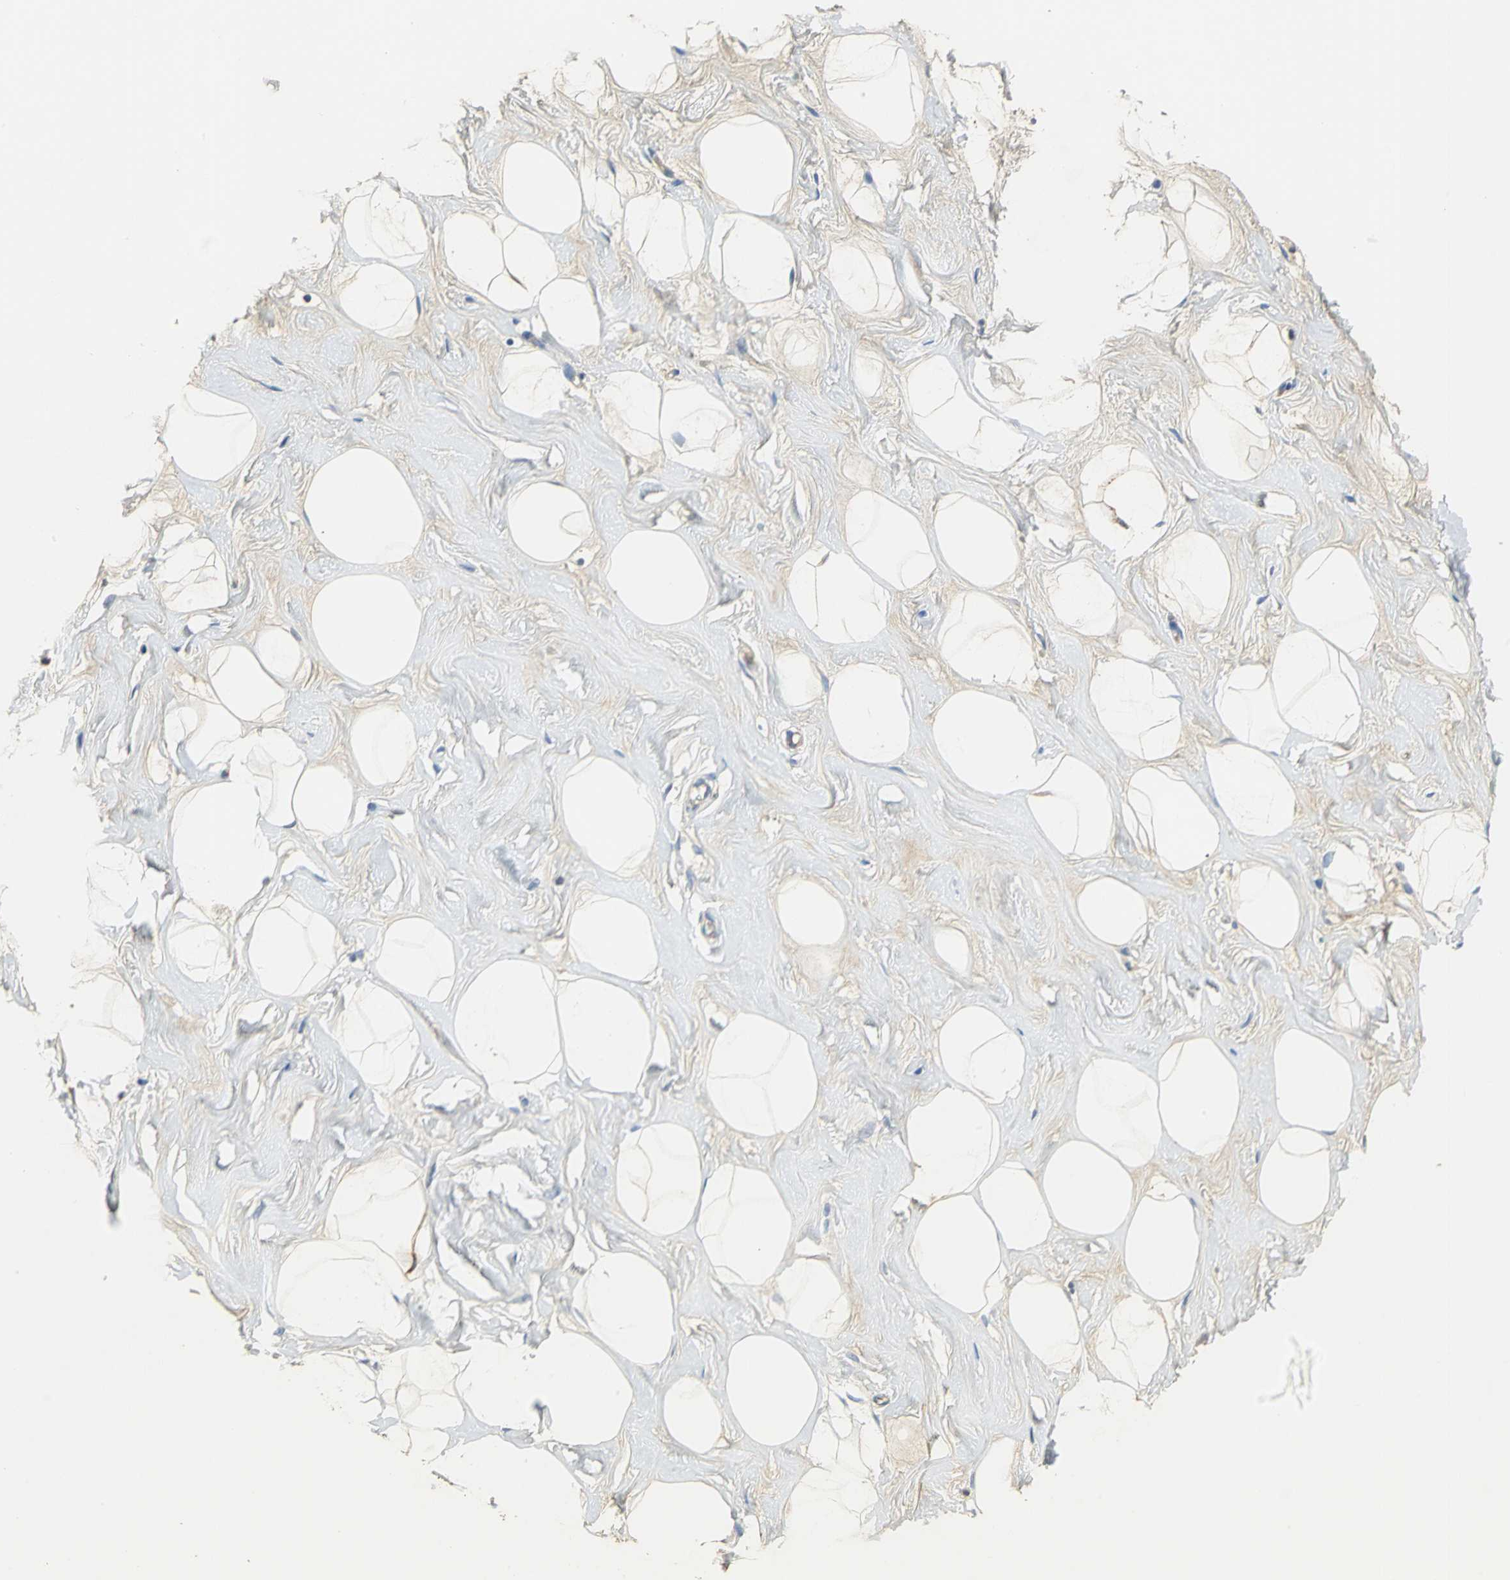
{"staining": {"intensity": "negative", "quantity": "none", "location": "none"}, "tissue": "breast", "cell_type": "Adipocytes", "image_type": "normal", "snomed": [{"axis": "morphology", "description": "Normal tissue, NOS"}, {"axis": "topography", "description": "Breast"}], "caption": "Immunohistochemistry (IHC) of unremarkable human breast demonstrates no staining in adipocytes.", "gene": "GYG2", "patient": {"sex": "female", "age": 23}}